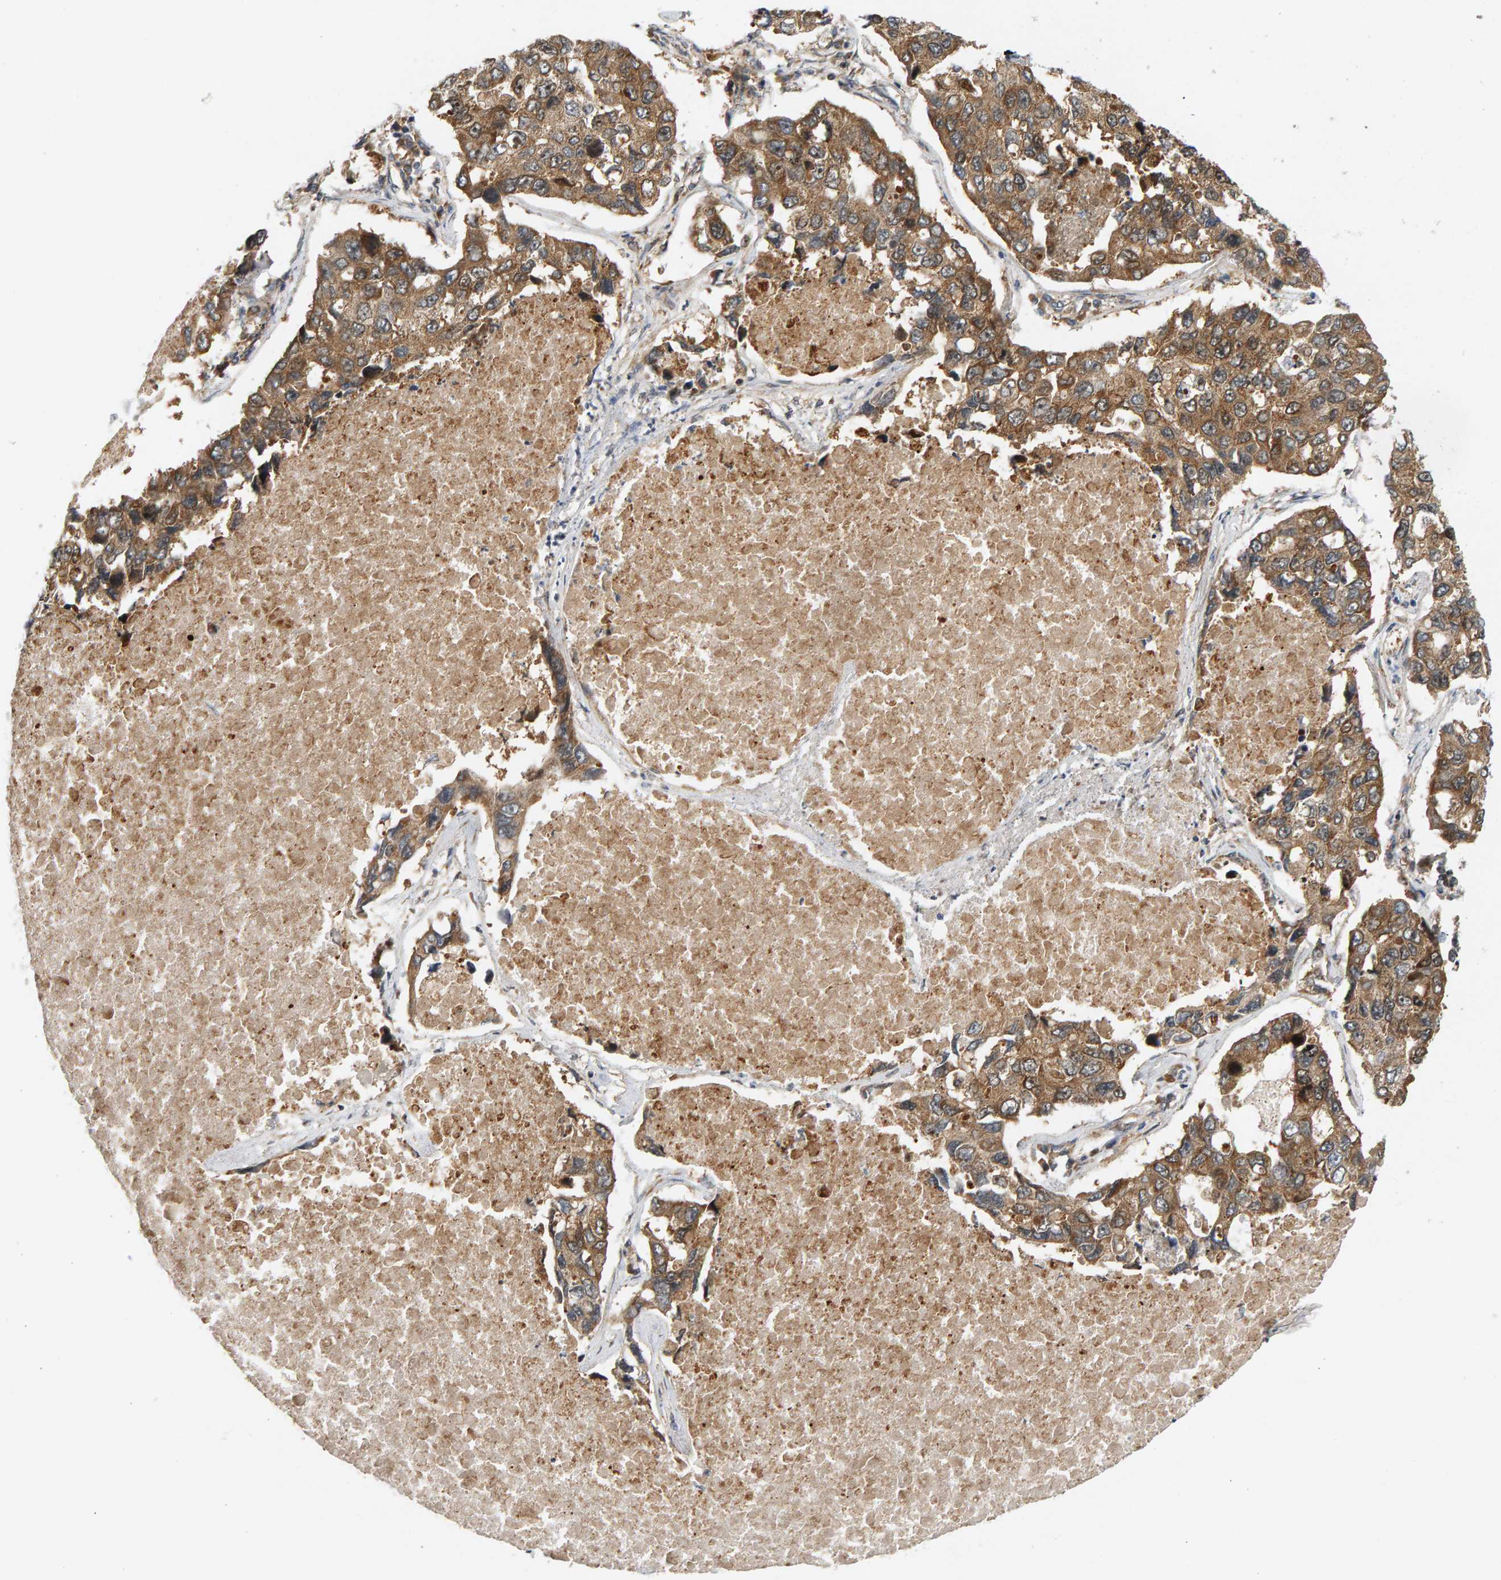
{"staining": {"intensity": "moderate", "quantity": ">75%", "location": "cytoplasmic/membranous"}, "tissue": "lung cancer", "cell_type": "Tumor cells", "image_type": "cancer", "snomed": [{"axis": "morphology", "description": "Adenocarcinoma, NOS"}, {"axis": "topography", "description": "Lung"}], "caption": "Immunohistochemical staining of lung cancer demonstrates medium levels of moderate cytoplasmic/membranous protein staining in approximately >75% of tumor cells.", "gene": "BAHCC1", "patient": {"sex": "male", "age": 64}}